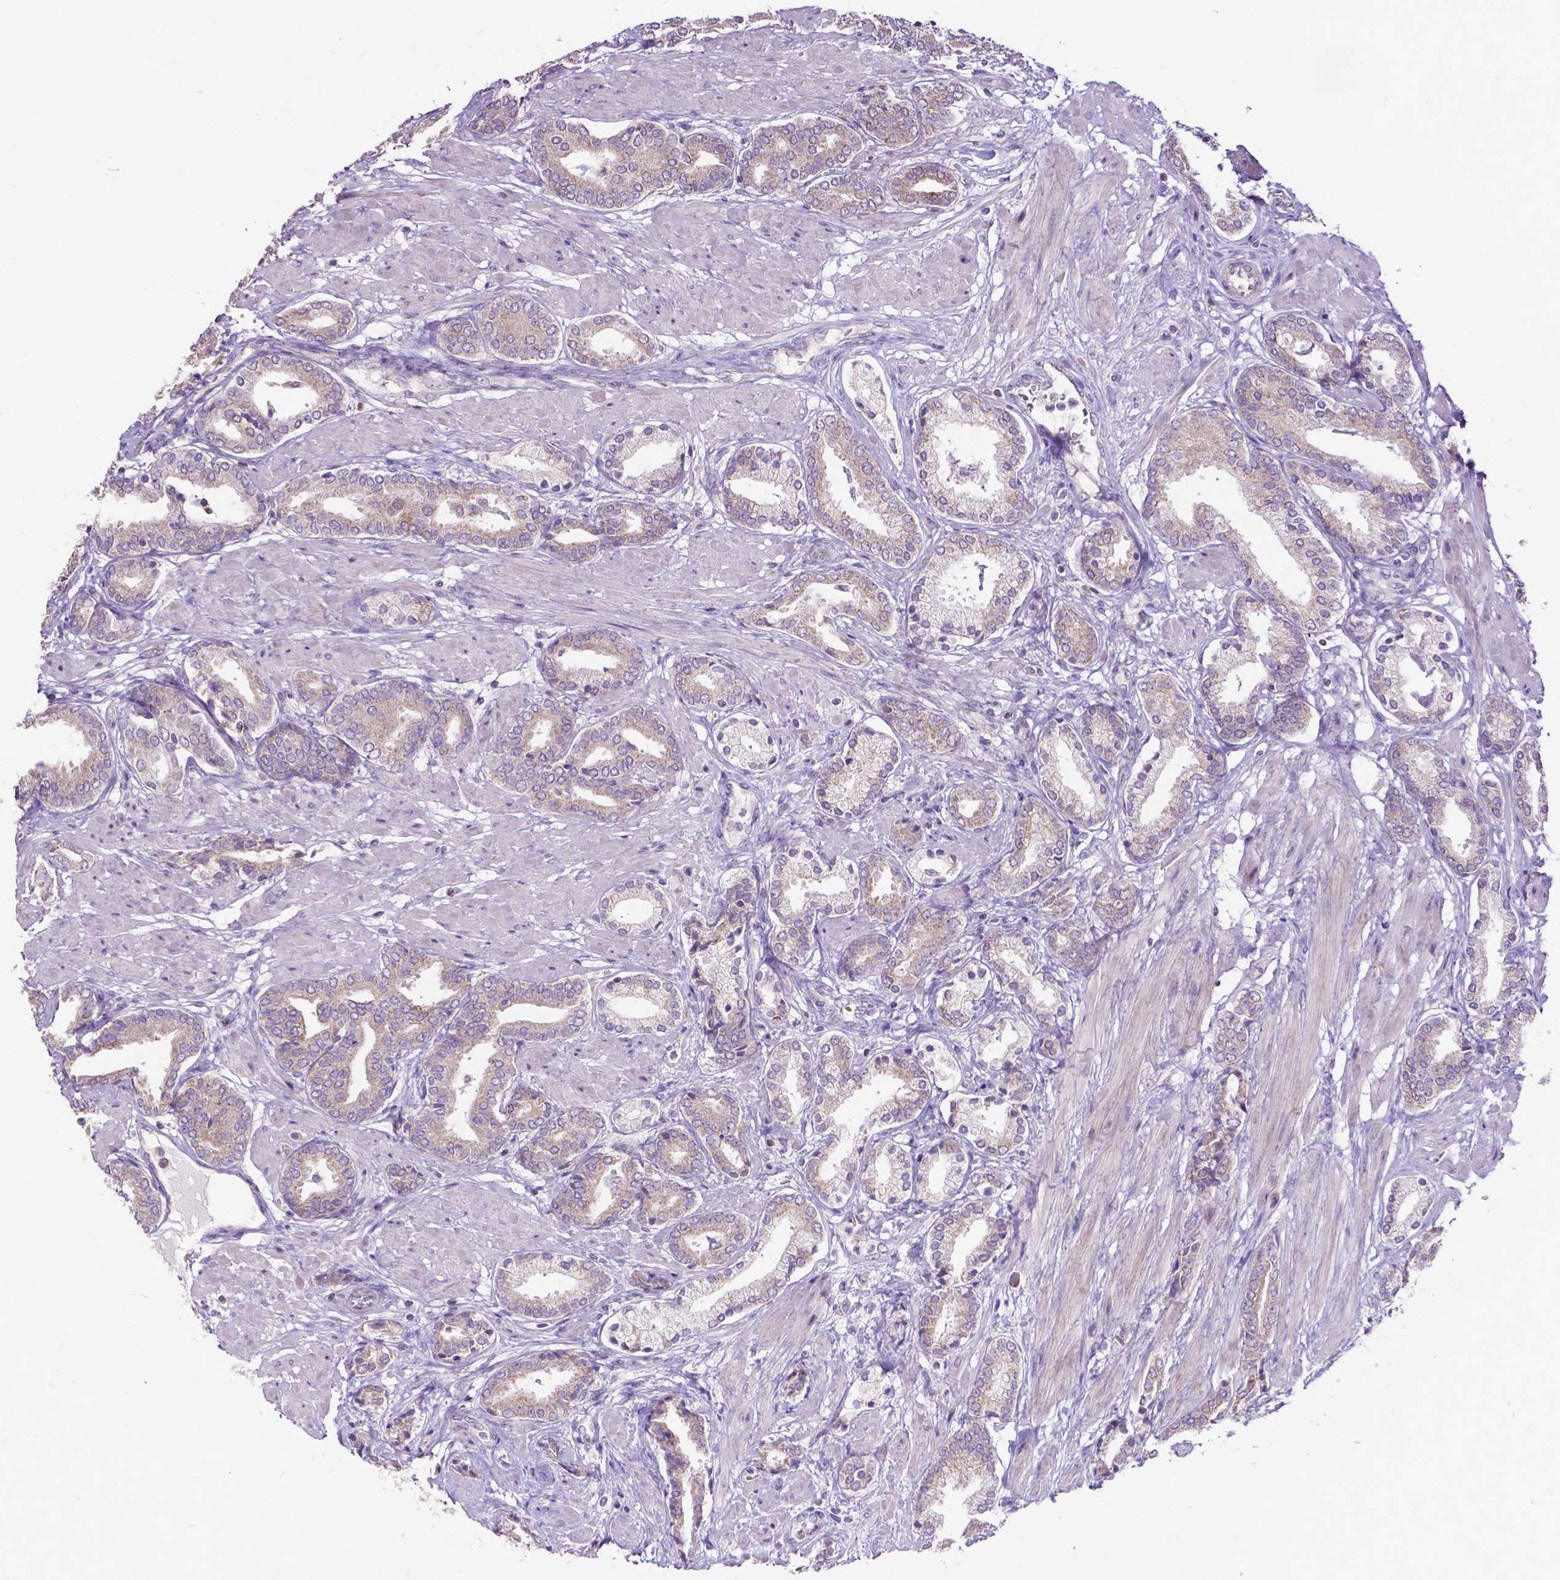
{"staining": {"intensity": "weak", "quantity": ">75%", "location": "cytoplasmic/membranous"}, "tissue": "prostate cancer", "cell_type": "Tumor cells", "image_type": "cancer", "snomed": [{"axis": "morphology", "description": "Adenocarcinoma, High grade"}, {"axis": "topography", "description": "Prostate"}], "caption": "Tumor cells reveal weak cytoplasmic/membranous expression in approximately >75% of cells in prostate cancer (adenocarcinoma (high-grade)). The protein is stained brown, and the nuclei are stained in blue (DAB IHC with brightfield microscopy, high magnification).", "gene": "MCL1", "patient": {"sex": "male", "age": 56}}